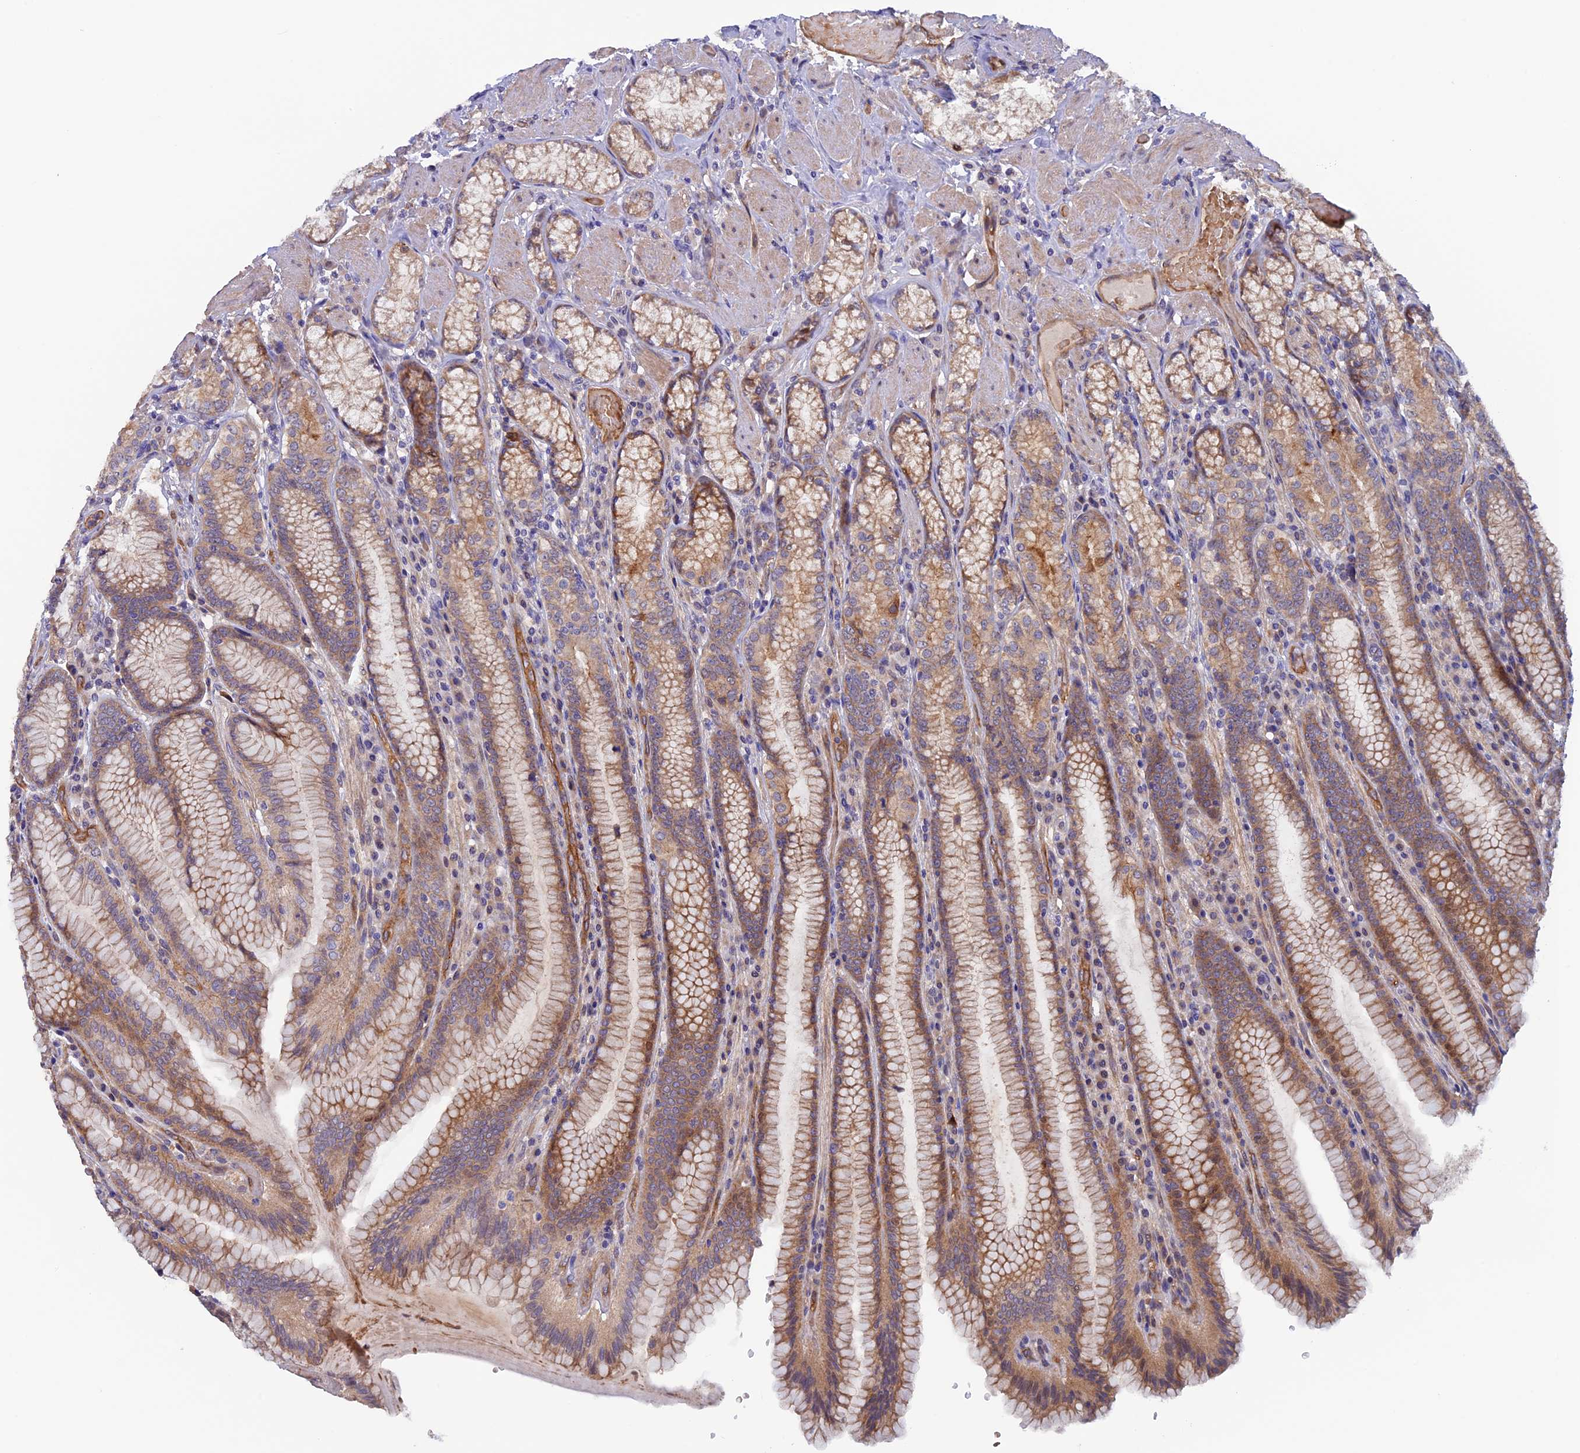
{"staining": {"intensity": "moderate", "quantity": ">75%", "location": "cytoplasmic/membranous"}, "tissue": "stomach", "cell_type": "Glandular cells", "image_type": "normal", "snomed": [{"axis": "morphology", "description": "Normal tissue, NOS"}, {"axis": "topography", "description": "Stomach, upper"}, {"axis": "topography", "description": "Stomach, lower"}], "caption": "DAB immunohistochemical staining of normal human stomach demonstrates moderate cytoplasmic/membranous protein positivity in about >75% of glandular cells.", "gene": "DUS3L", "patient": {"sex": "female", "age": 76}}